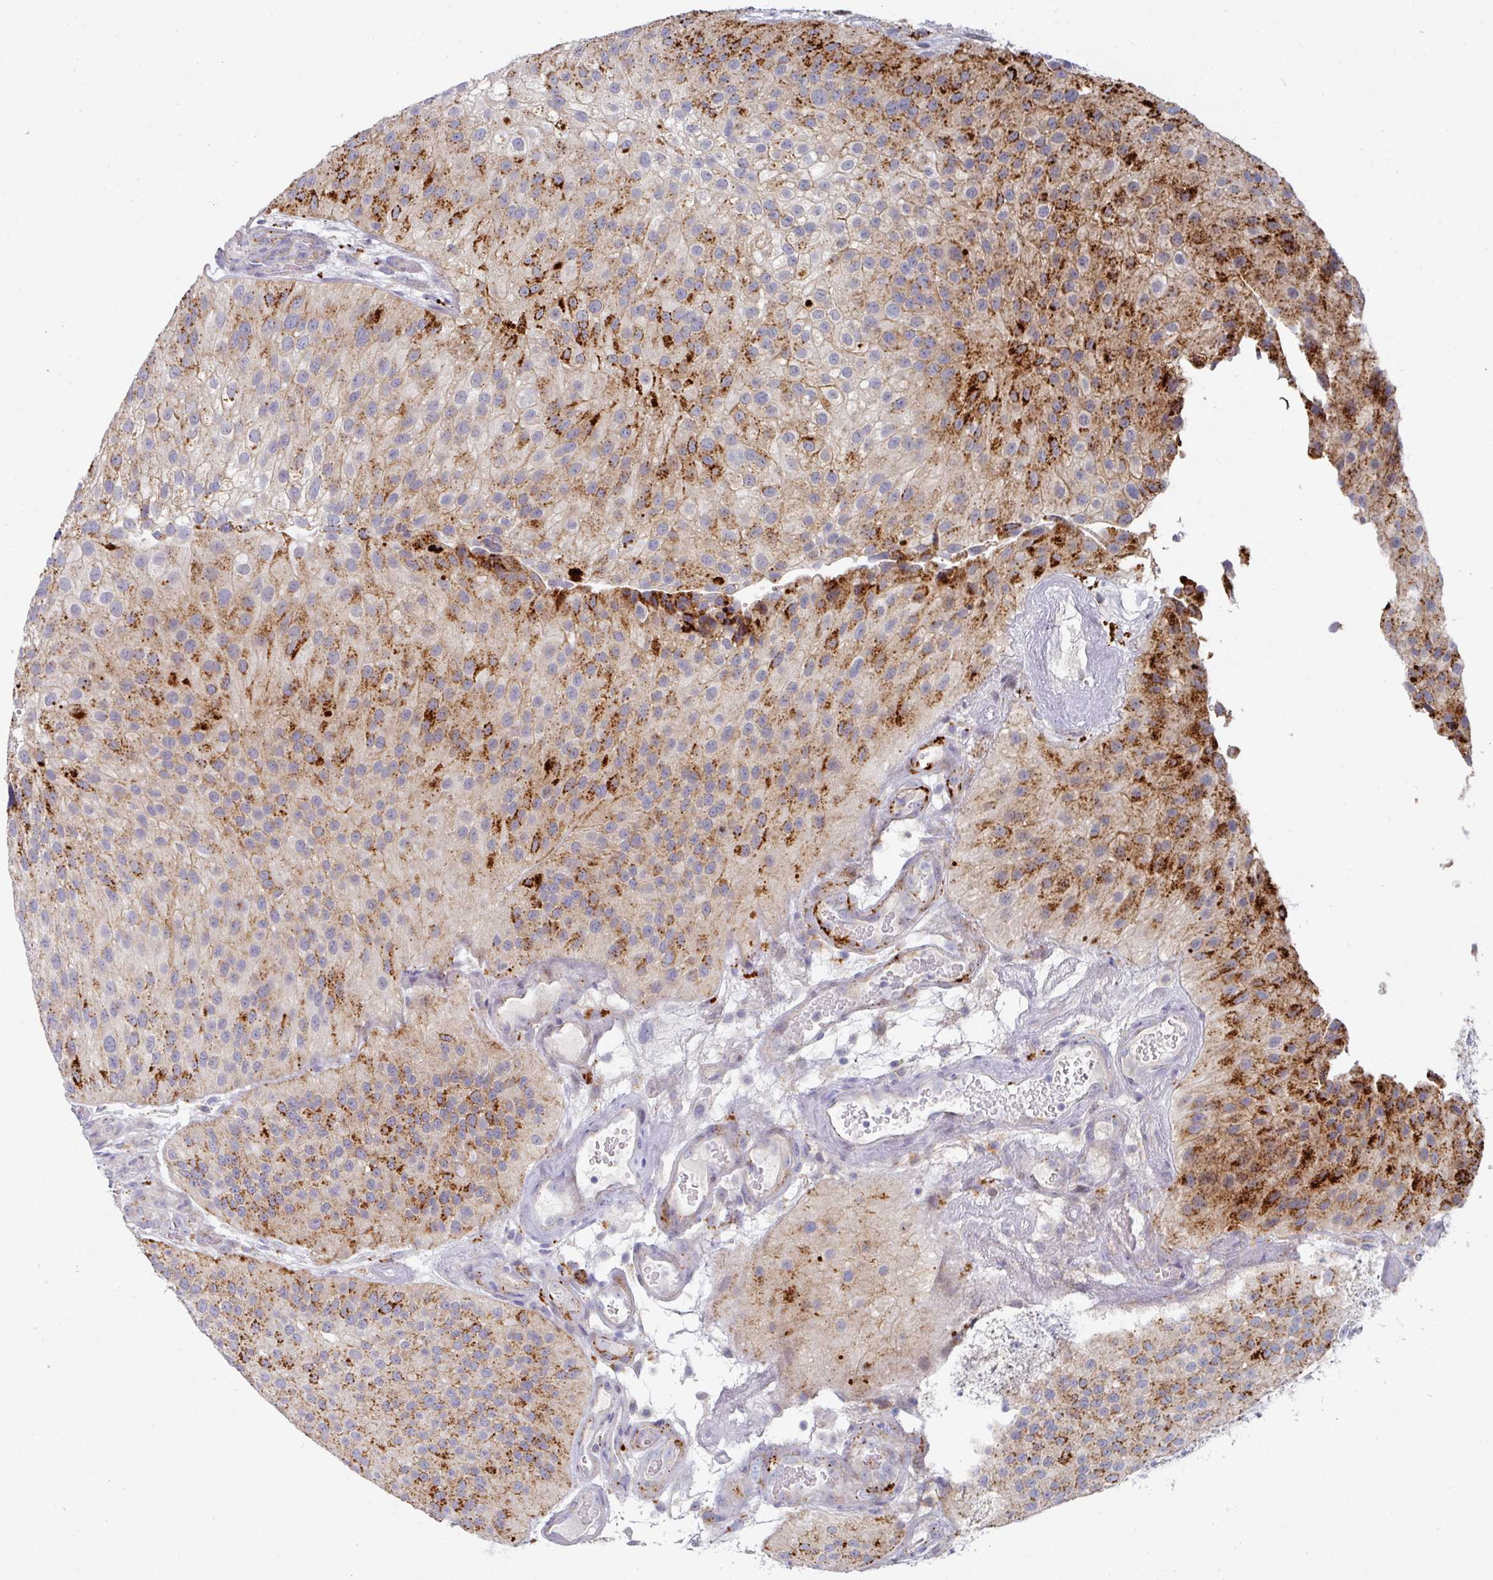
{"staining": {"intensity": "strong", "quantity": "25%-75%", "location": "cytoplasmic/membranous"}, "tissue": "urothelial cancer", "cell_type": "Tumor cells", "image_type": "cancer", "snomed": [{"axis": "morphology", "description": "Urothelial carcinoma, NOS"}, {"axis": "topography", "description": "Urinary bladder"}], "caption": "This is an image of IHC staining of urothelial cancer, which shows strong expression in the cytoplasmic/membranous of tumor cells.", "gene": "NT5C1A", "patient": {"sex": "male", "age": 87}}